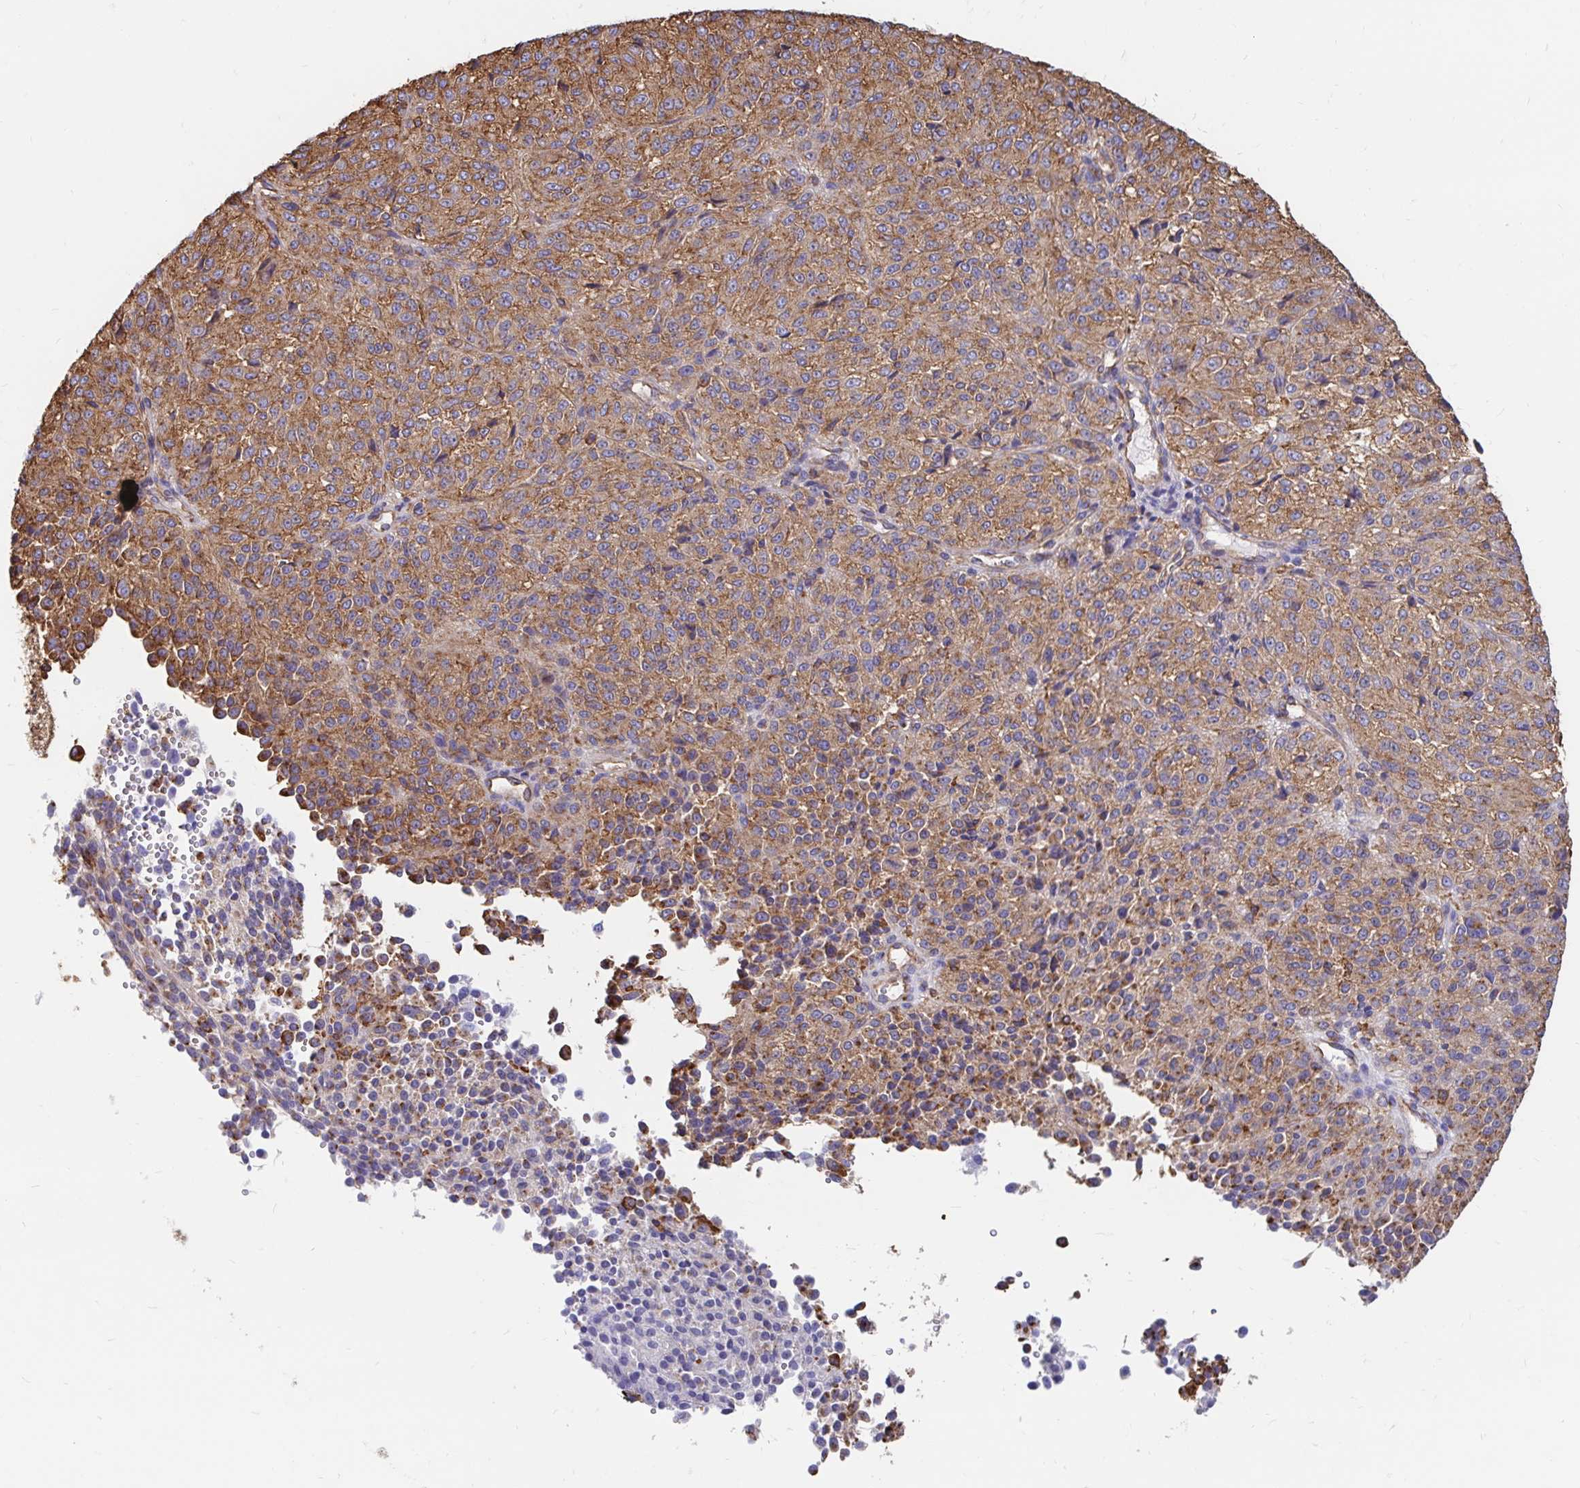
{"staining": {"intensity": "moderate", "quantity": ">75%", "location": "cytoplasmic/membranous"}, "tissue": "melanoma", "cell_type": "Tumor cells", "image_type": "cancer", "snomed": [{"axis": "morphology", "description": "Malignant melanoma, Metastatic site"}, {"axis": "topography", "description": "Brain"}], "caption": "Melanoma tissue exhibits moderate cytoplasmic/membranous expression in about >75% of tumor cells", "gene": "CLTC", "patient": {"sex": "female", "age": 56}}